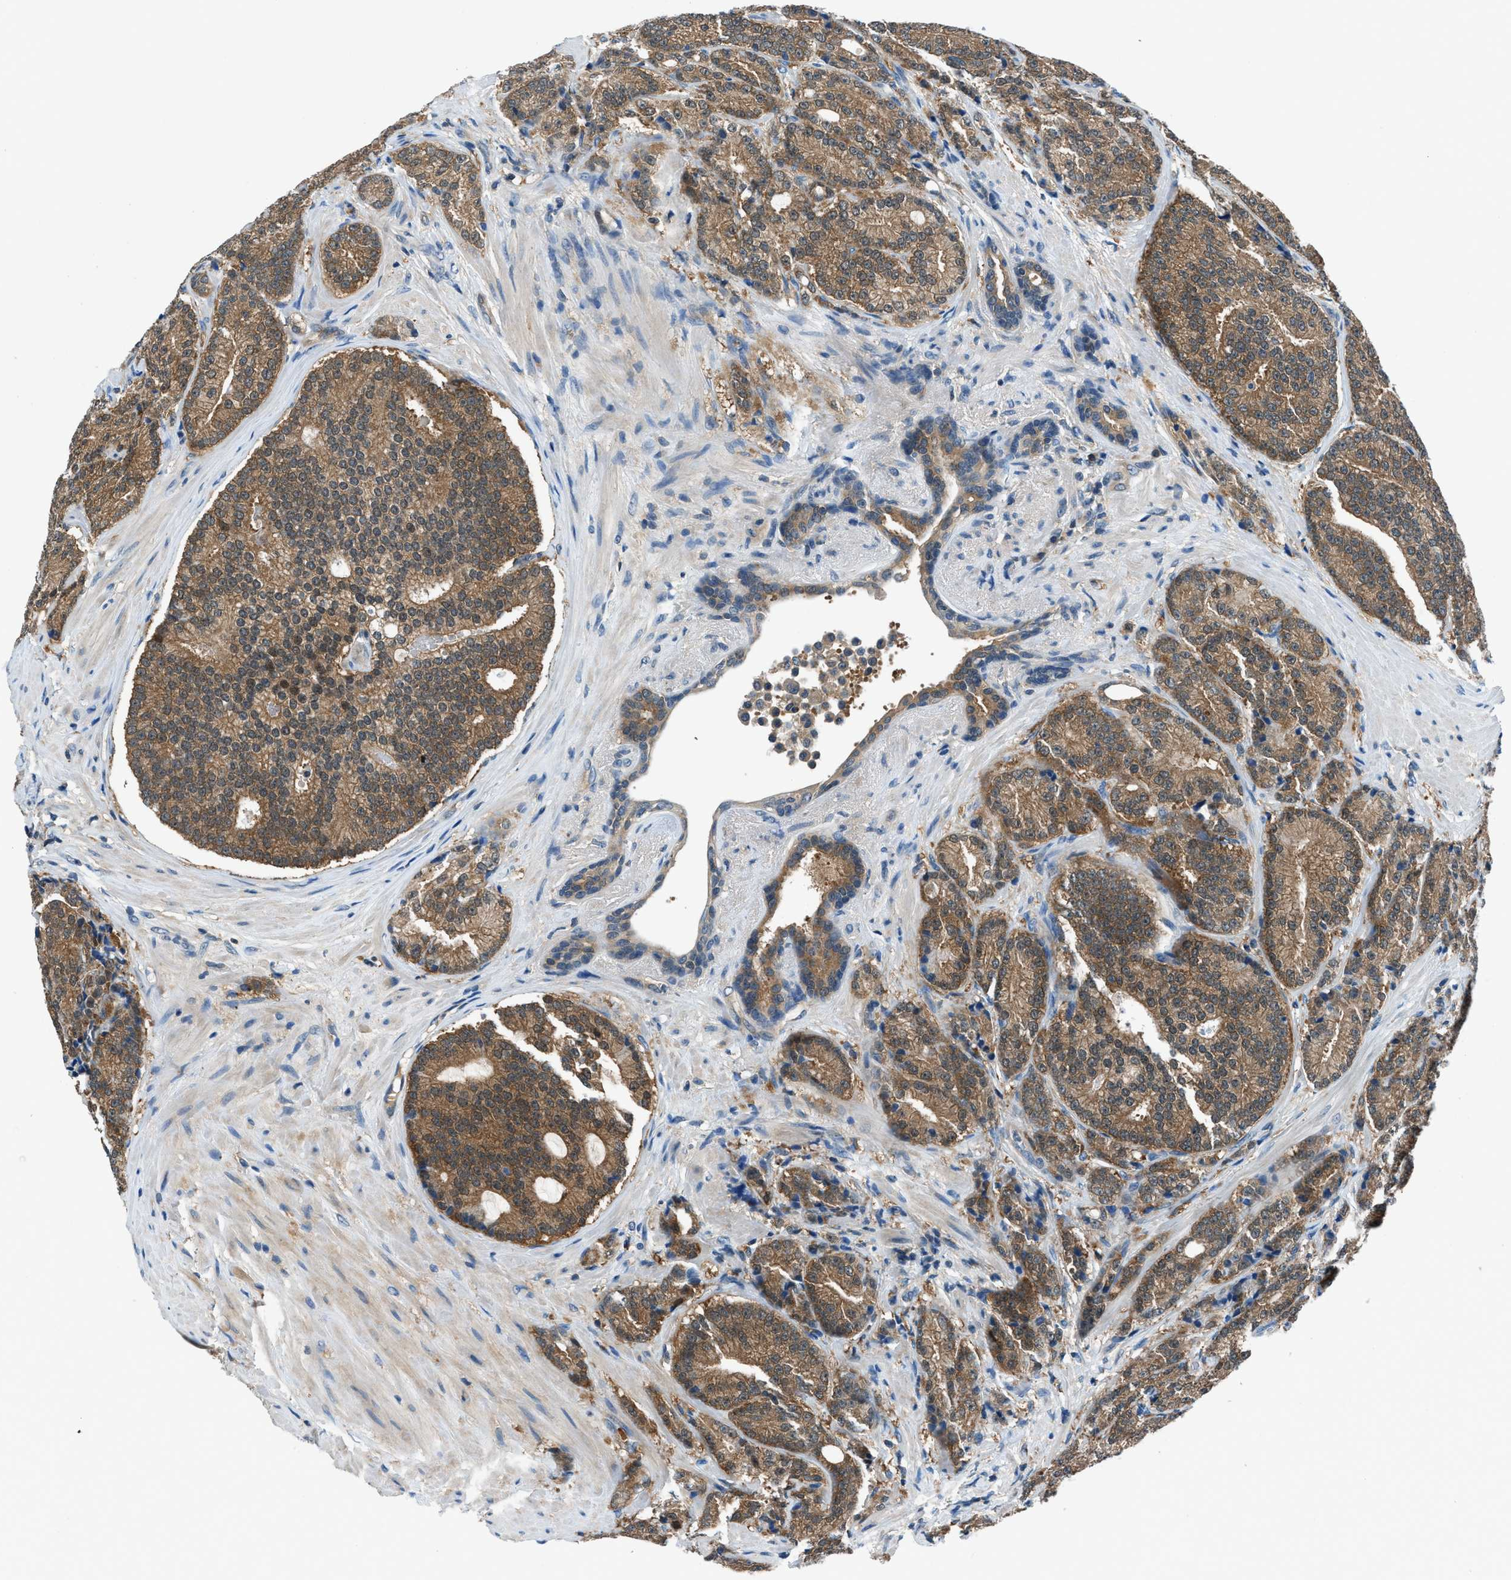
{"staining": {"intensity": "moderate", "quantity": ">75%", "location": "cytoplasmic/membranous"}, "tissue": "prostate cancer", "cell_type": "Tumor cells", "image_type": "cancer", "snomed": [{"axis": "morphology", "description": "Adenocarcinoma, High grade"}, {"axis": "topography", "description": "Prostate"}], "caption": "Prostate cancer stained with immunohistochemistry (IHC) shows moderate cytoplasmic/membranous expression in approximately >75% of tumor cells.", "gene": "ACP1", "patient": {"sex": "male", "age": 61}}